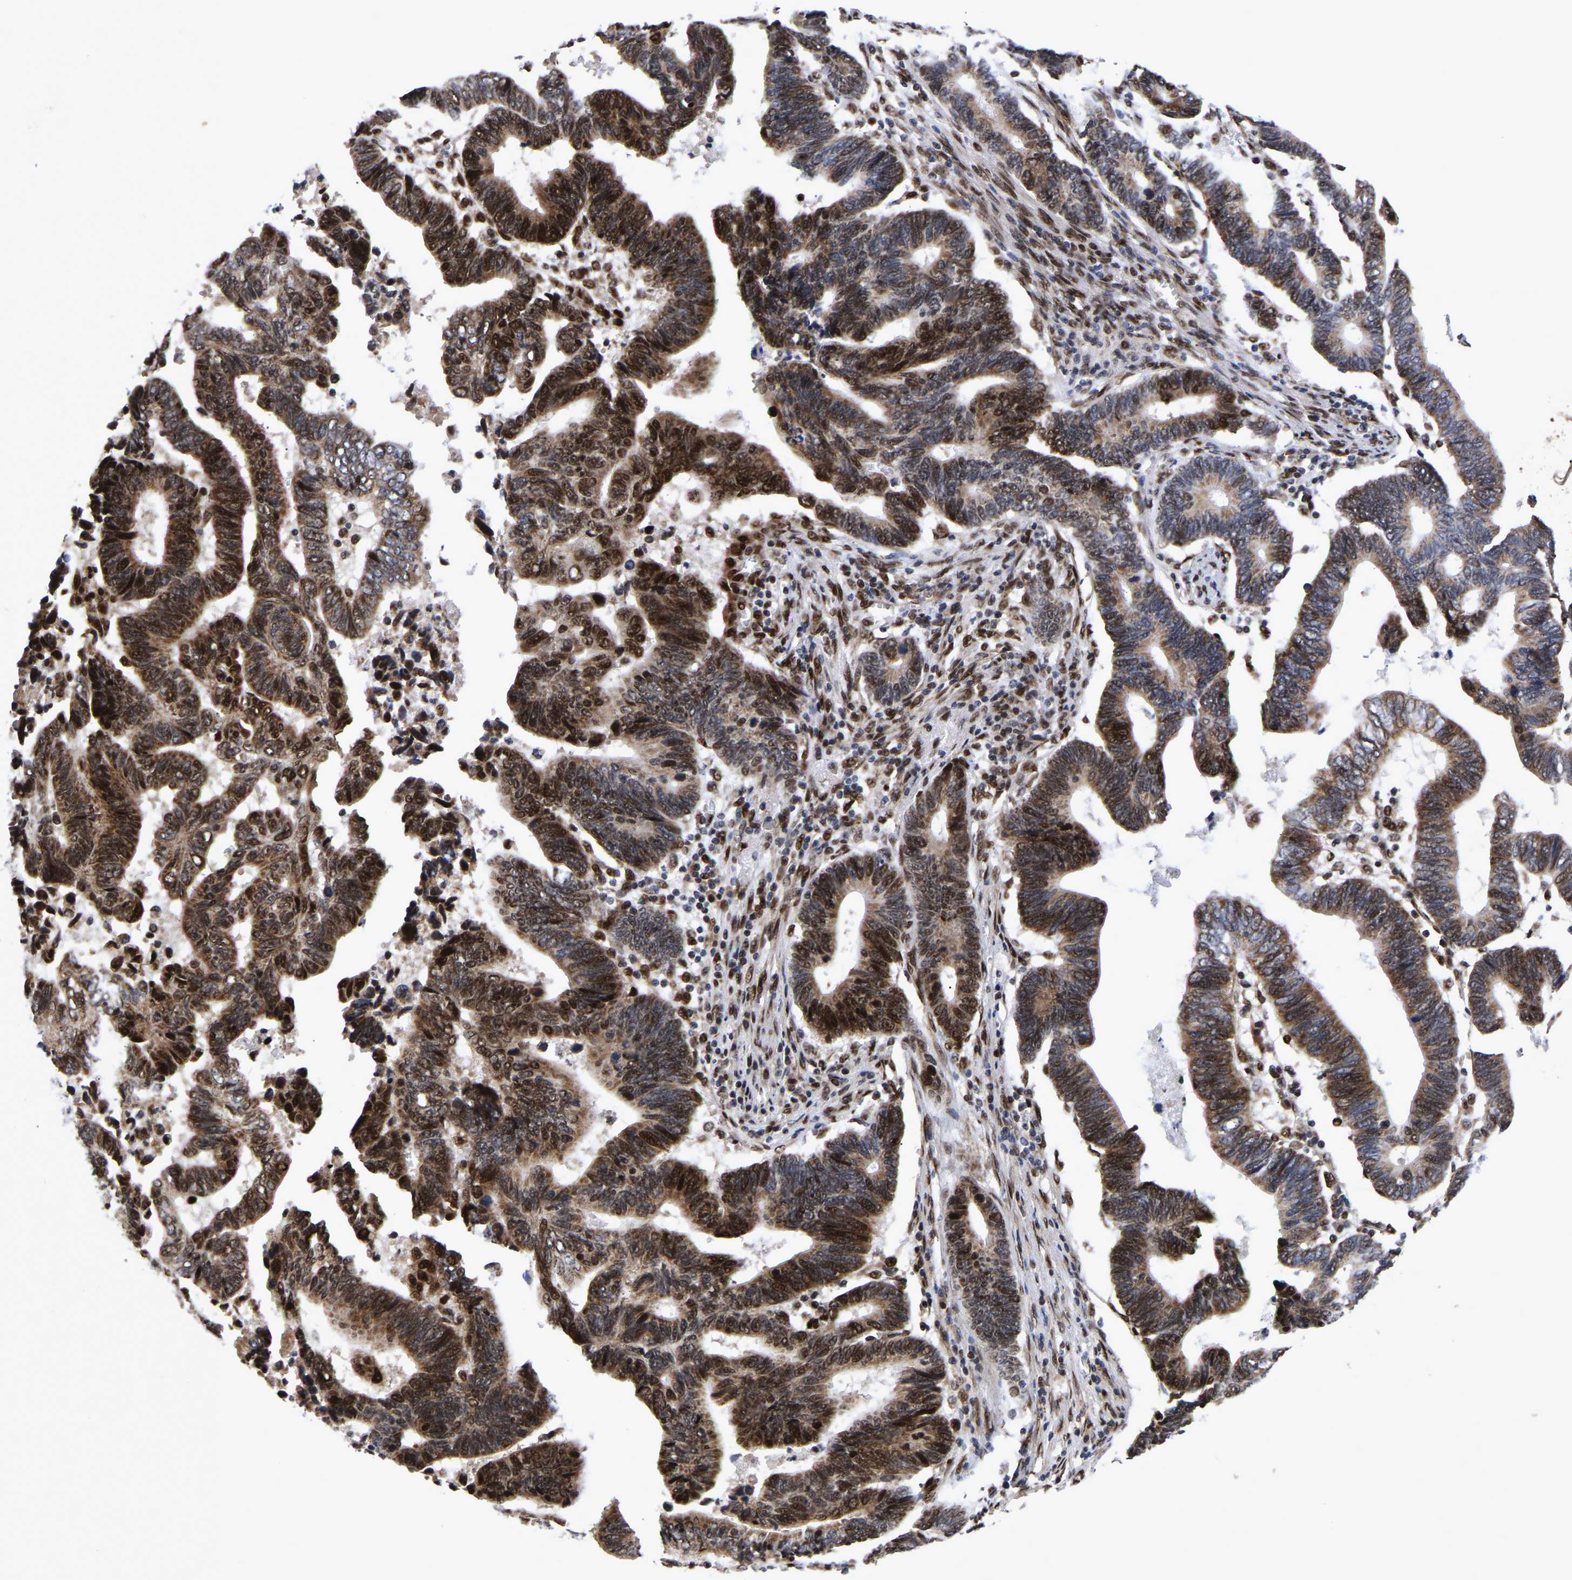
{"staining": {"intensity": "strong", "quantity": "25%-75%", "location": "cytoplasmic/membranous,nuclear"}, "tissue": "pancreatic cancer", "cell_type": "Tumor cells", "image_type": "cancer", "snomed": [{"axis": "morphology", "description": "Adenocarcinoma, NOS"}, {"axis": "topography", "description": "Pancreas"}], "caption": "IHC histopathology image of human pancreatic adenocarcinoma stained for a protein (brown), which demonstrates high levels of strong cytoplasmic/membranous and nuclear expression in approximately 25%-75% of tumor cells.", "gene": "JUNB", "patient": {"sex": "female", "age": 70}}